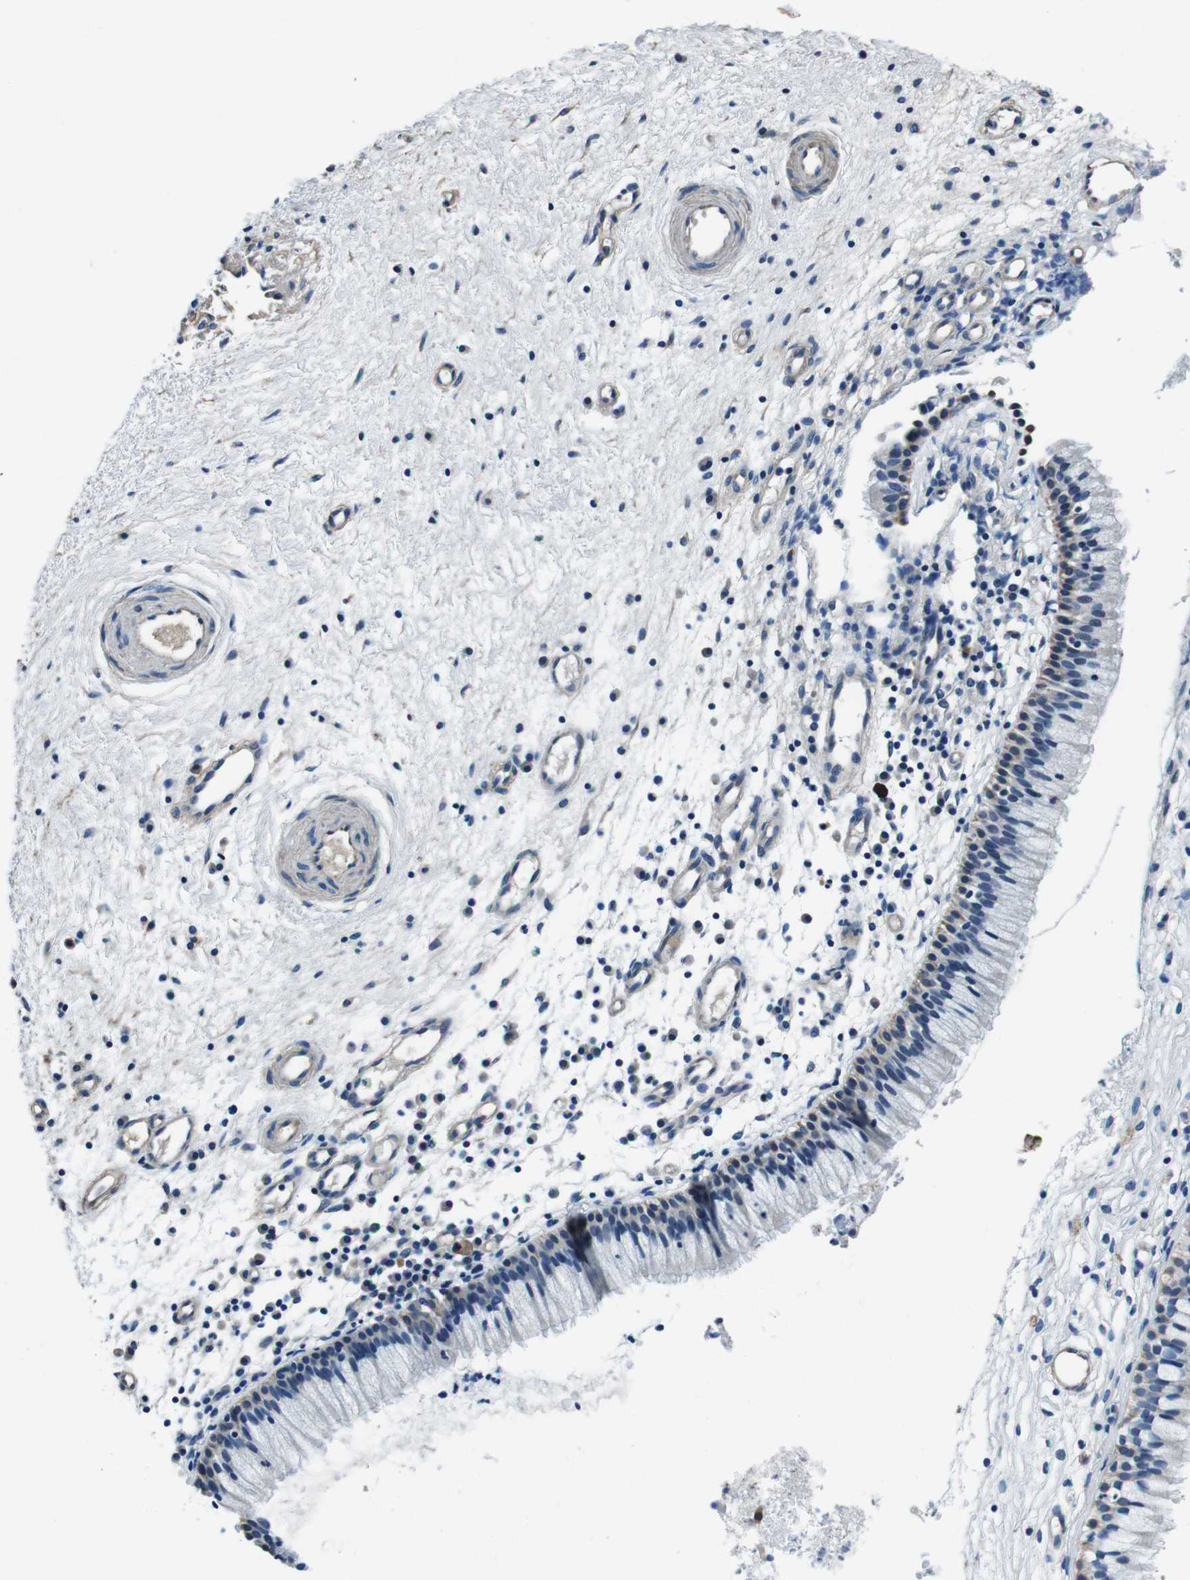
{"staining": {"intensity": "weak", "quantity": "25%-75%", "location": "cytoplasmic/membranous"}, "tissue": "nasopharynx", "cell_type": "Respiratory epithelial cells", "image_type": "normal", "snomed": [{"axis": "morphology", "description": "Normal tissue, NOS"}, {"axis": "topography", "description": "Nasopharynx"}], "caption": "Protein staining demonstrates weak cytoplasmic/membranous expression in approximately 25%-75% of respiratory epithelial cells in unremarkable nasopharynx. The staining was performed using DAB (3,3'-diaminobenzidine) to visualize the protein expression in brown, while the nuclei were stained in blue with hematoxylin (Magnification: 20x).", "gene": "CASQ1", "patient": {"sex": "male", "age": 21}}